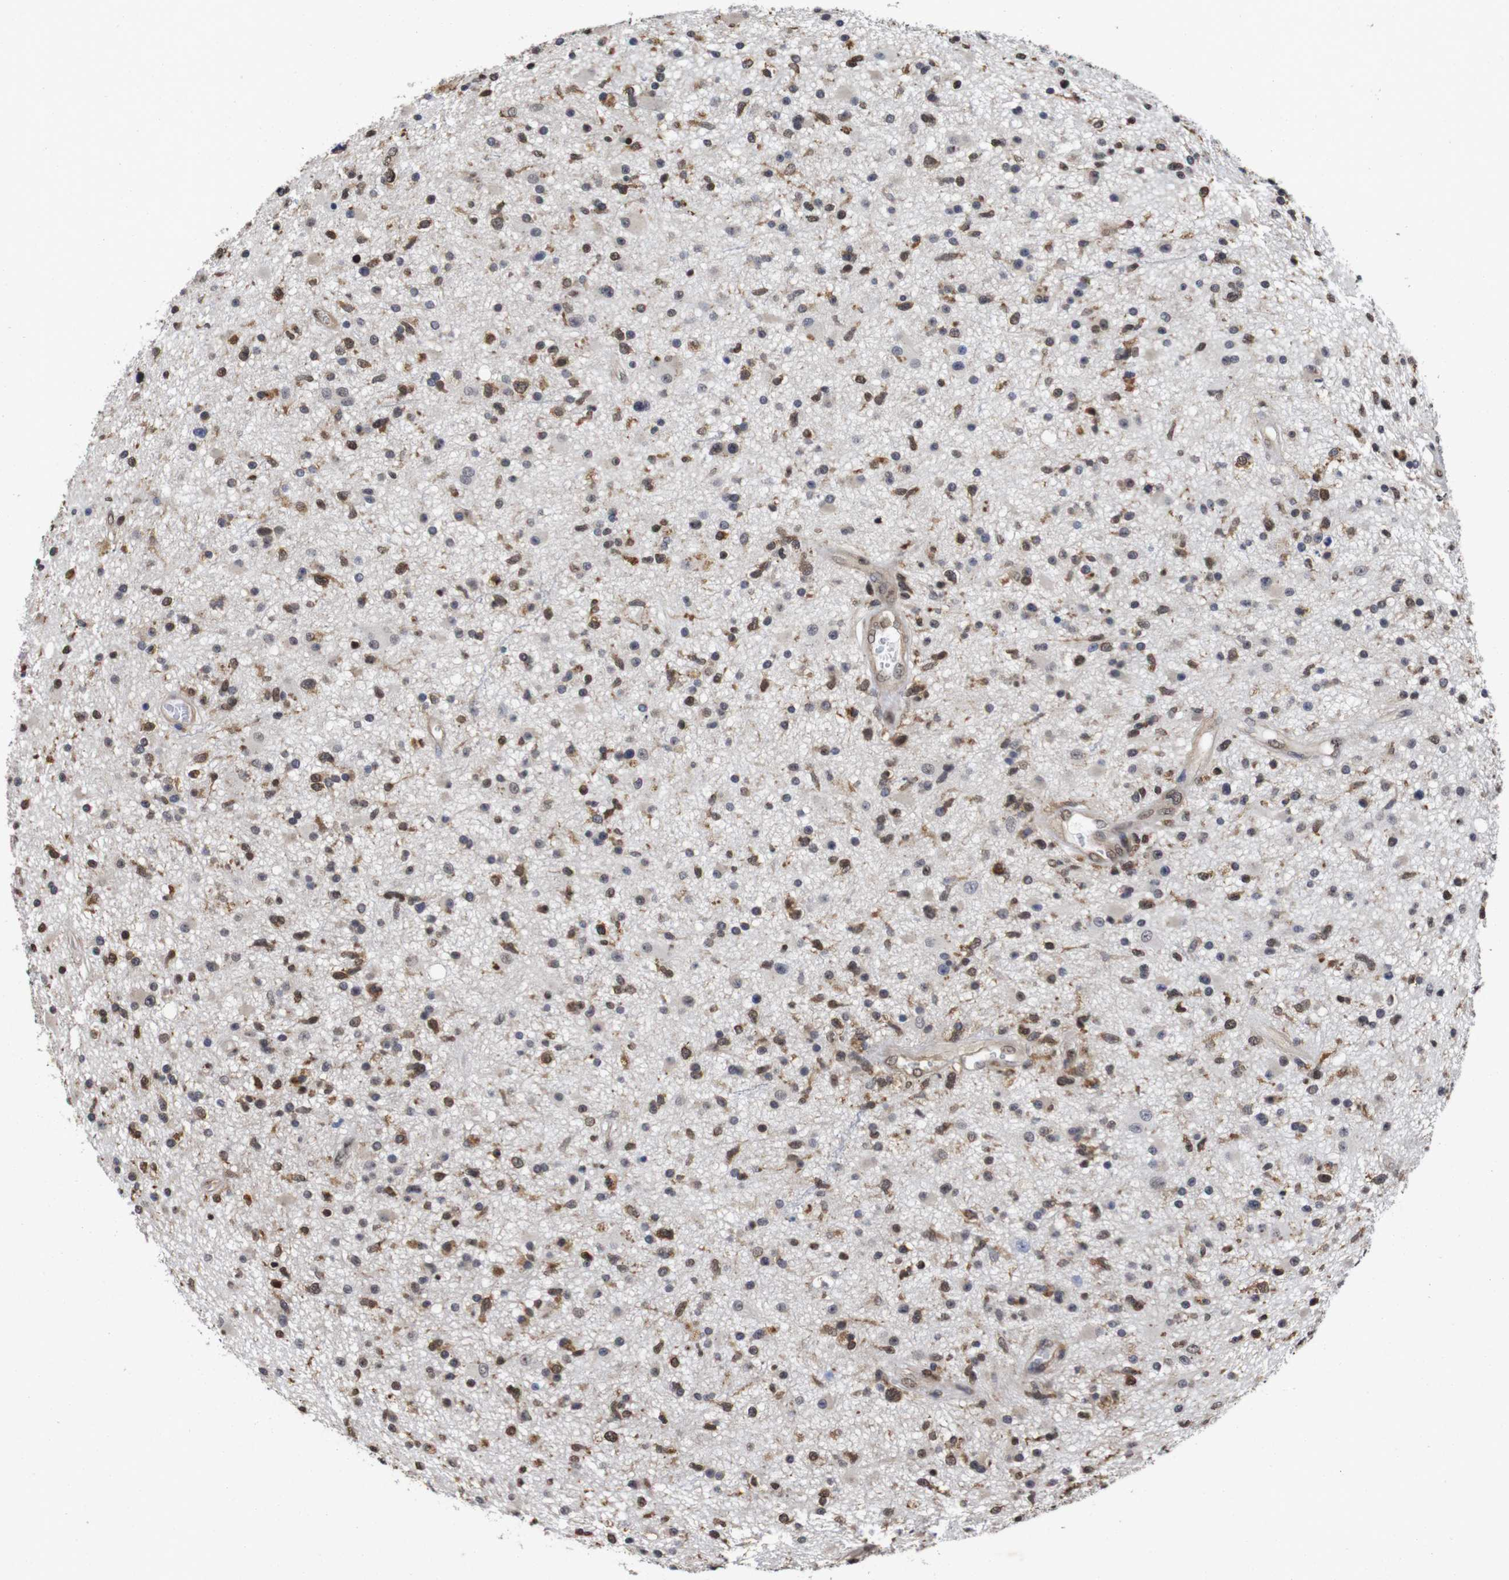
{"staining": {"intensity": "moderate", "quantity": "25%-75%", "location": "cytoplasmic/membranous,nuclear"}, "tissue": "glioma", "cell_type": "Tumor cells", "image_type": "cancer", "snomed": [{"axis": "morphology", "description": "Glioma, malignant, High grade"}, {"axis": "topography", "description": "Brain"}], "caption": "Glioma stained for a protein (brown) reveals moderate cytoplasmic/membranous and nuclear positive positivity in approximately 25%-75% of tumor cells.", "gene": "SUMO3", "patient": {"sex": "male", "age": 33}}